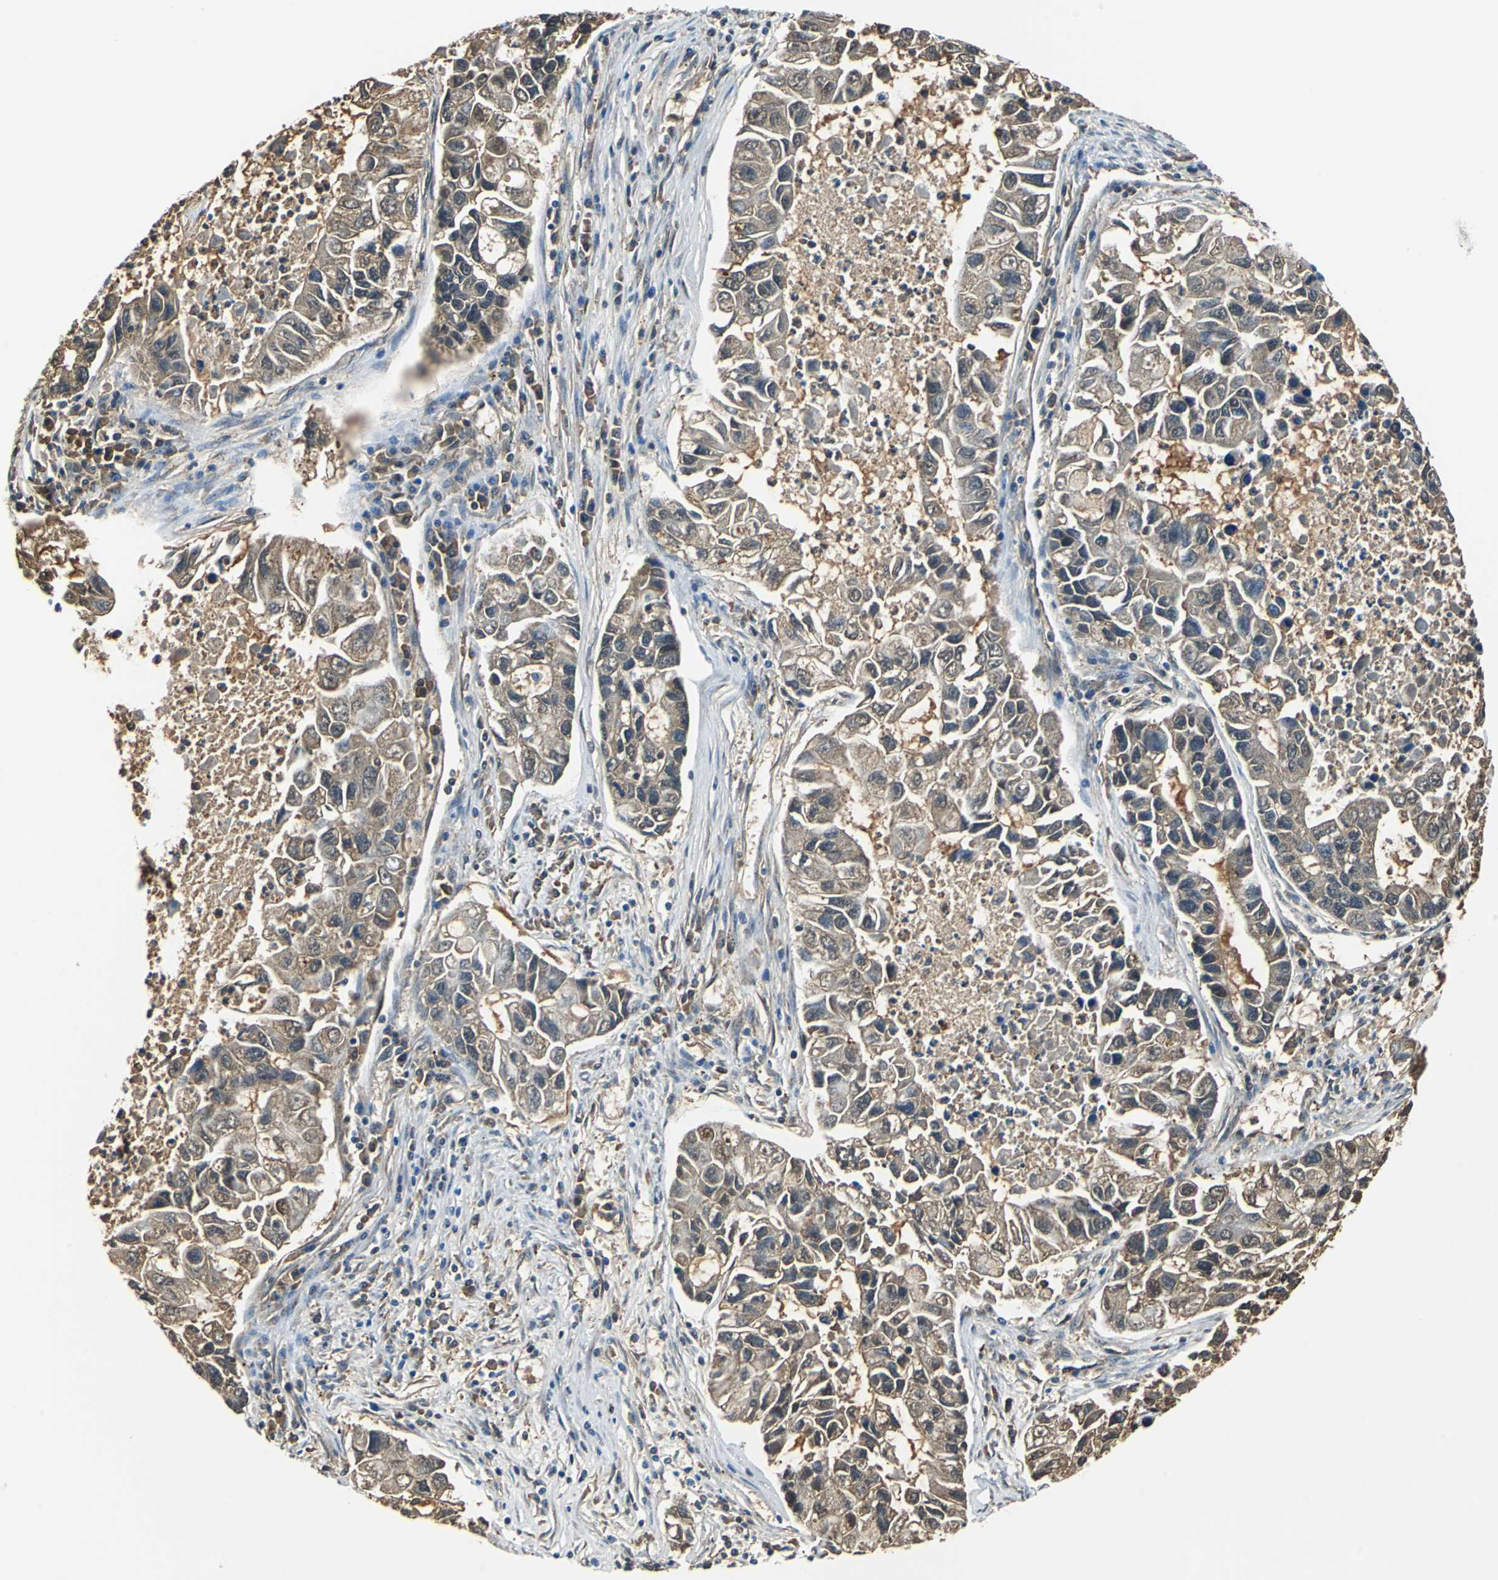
{"staining": {"intensity": "weak", "quantity": ">75%", "location": "cytoplasmic/membranous"}, "tissue": "lung cancer", "cell_type": "Tumor cells", "image_type": "cancer", "snomed": [{"axis": "morphology", "description": "Adenocarcinoma, NOS"}, {"axis": "topography", "description": "Lung"}], "caption": "This is an image of IHC staining of lung cancer (adenocarcinoma), which shows weak positivity in the cytoplasmic/membranous of tumor cells.", "gene": "ALB", "patient": {"sex": "female", "age": 51}}